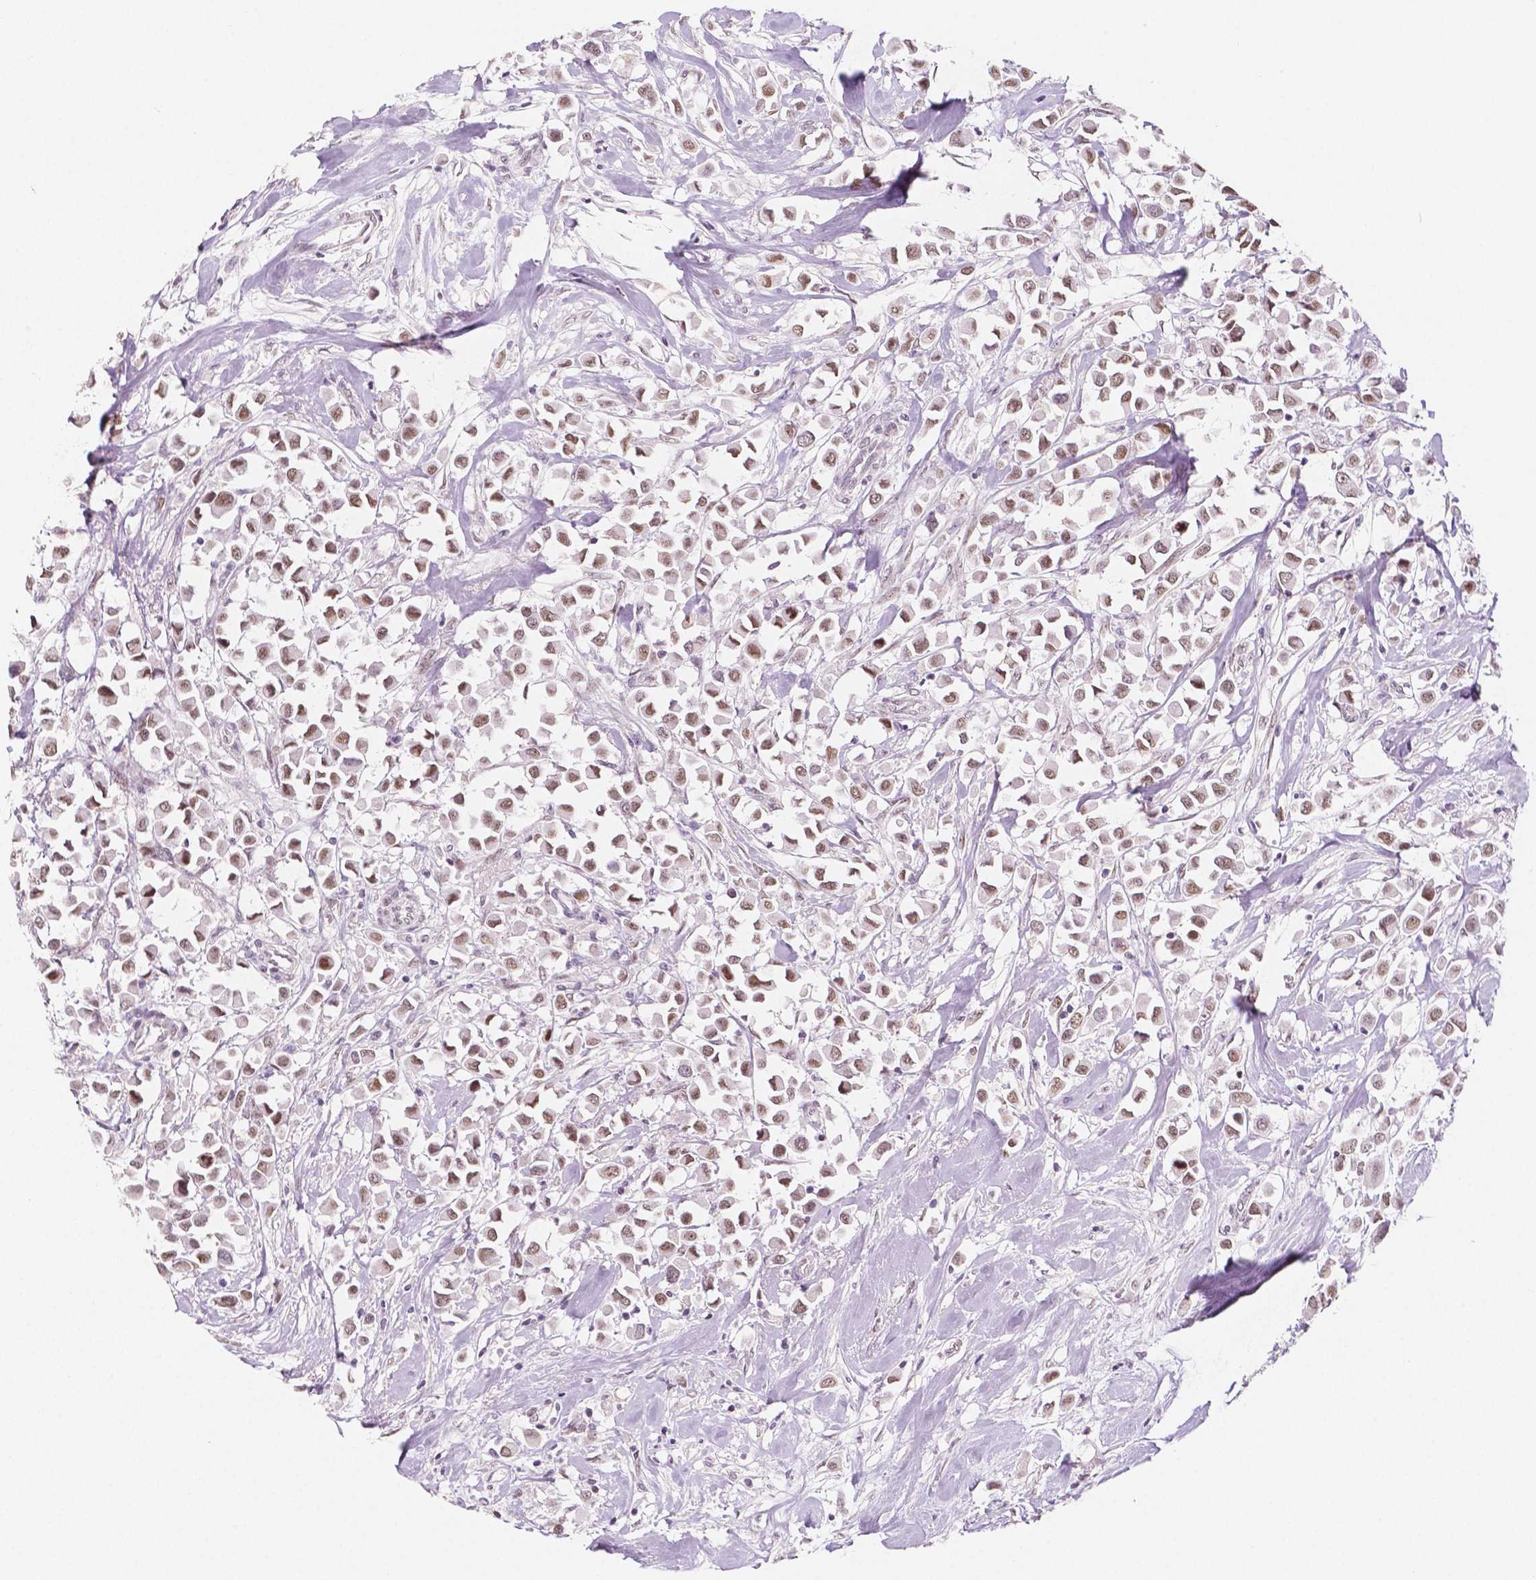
{"staining": {"intensity": "moderate", "quantity": ">75%", "location": "nuclear"}, "tissue": "breast cancer", "cell_type": "Tumor cells", "image_type": "cancer", "snomed": [{"axis": "morphology", "description": "Duct carcinoma"}, {"axis": "topography", "description": "Breast"}], "caption": "Immunohistochemical staining of human breast cancer exhibits moderate nuclear protein expression in about >75% of tumor cells. The protein of interest is shown in brown color, while the nuclei are stained blue.", "gene": "KDM5B", "patient": {"sex": "female", "age": 61}}